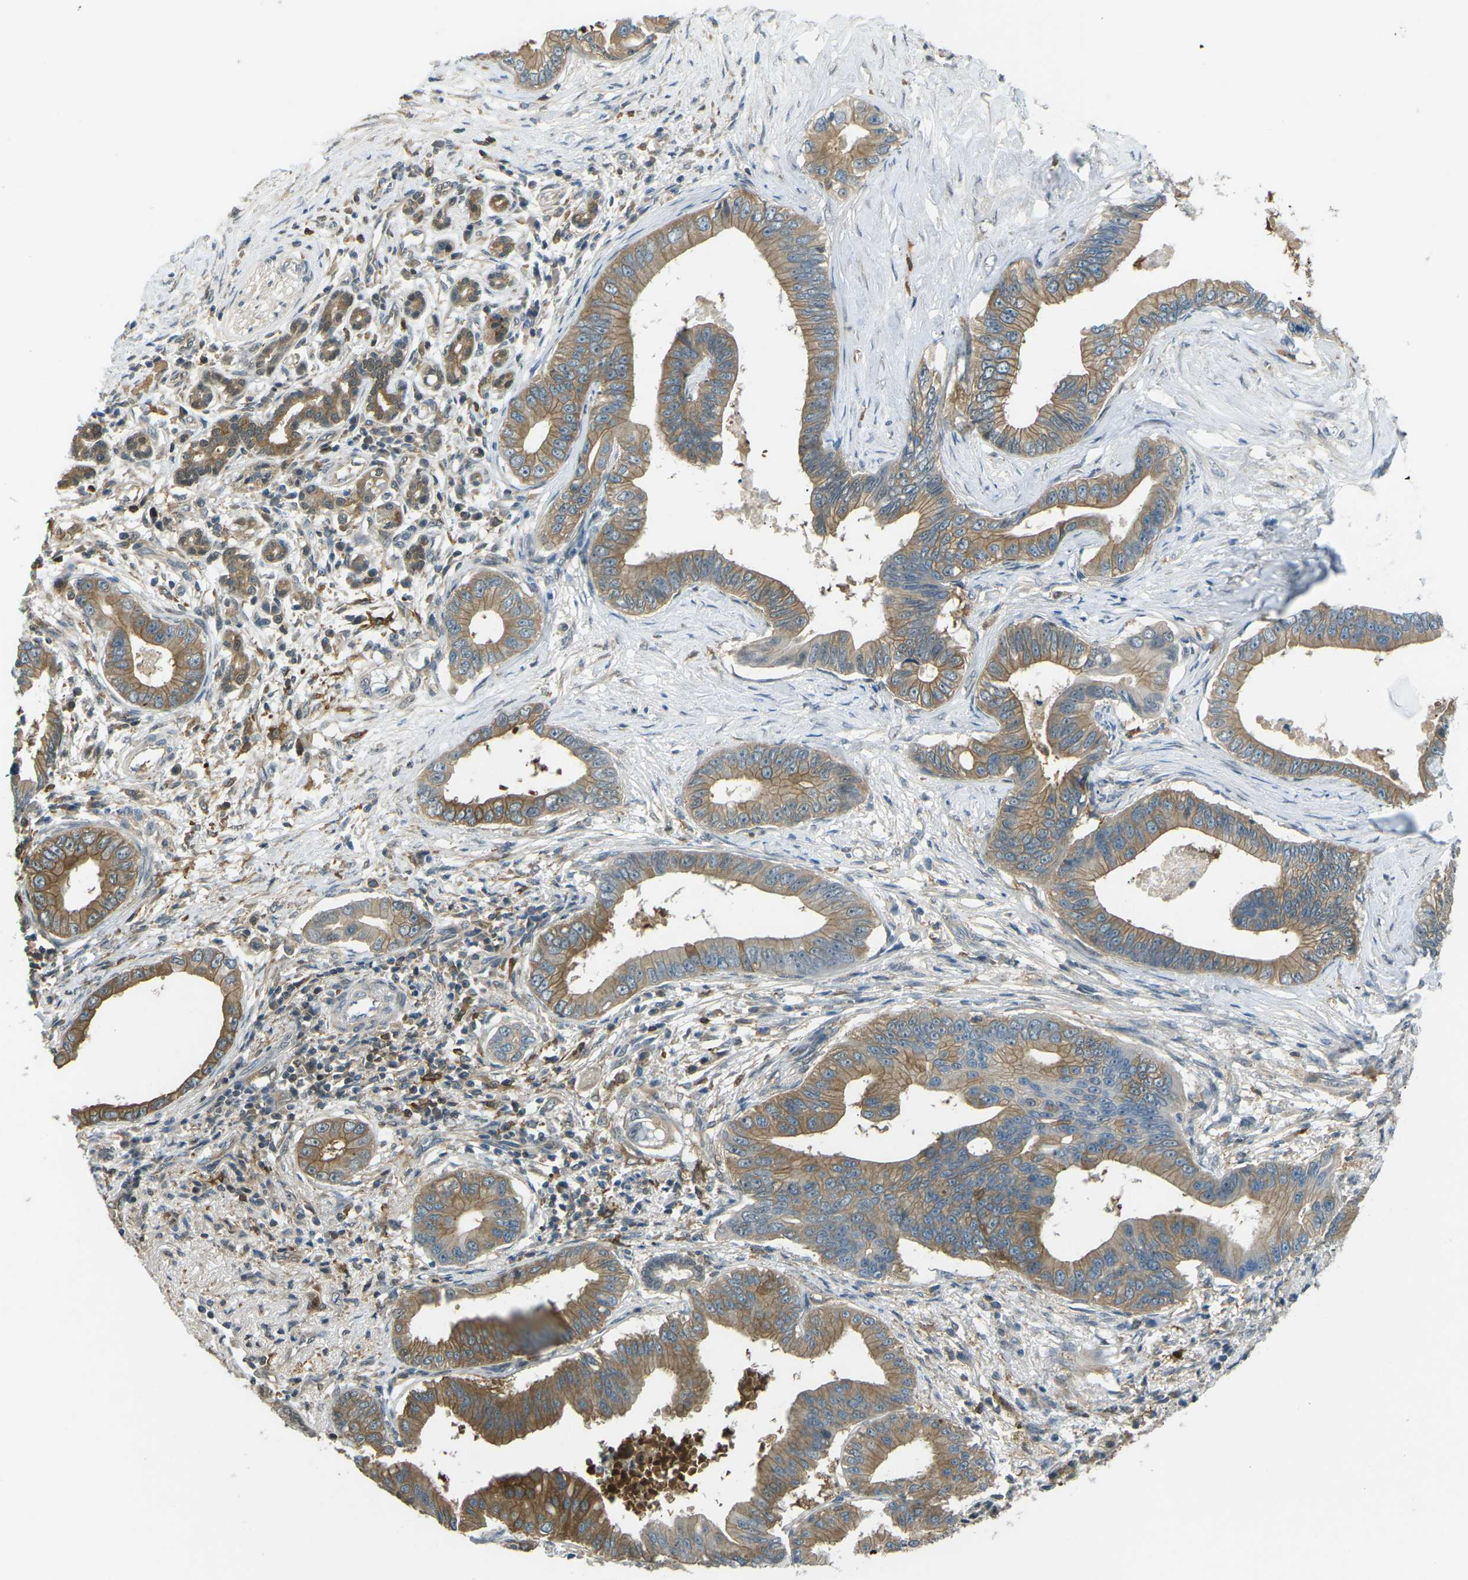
{"staining": {"intensity": "moderate", "quantity": ">75%", "location": "cytoplasmic/membranous"}, "tissue": "pancreatic cancer", "cell_type": "Tumor cells", "image_type": "cancer", "snomed": [{"axis": "morphology", "description": "Adenocarcinoma, NOS"}, {"axis": "topography", "description": "Pancreas"}], "caption": "Pancreatic adenocarcinoma stained with immunohistochemistry exhibits moderate cytoplasmic/membranous positivity in about >75% of tumor cells.", "gene": "PIEZO2", "patient": {"sex": "male", "age": 77}}